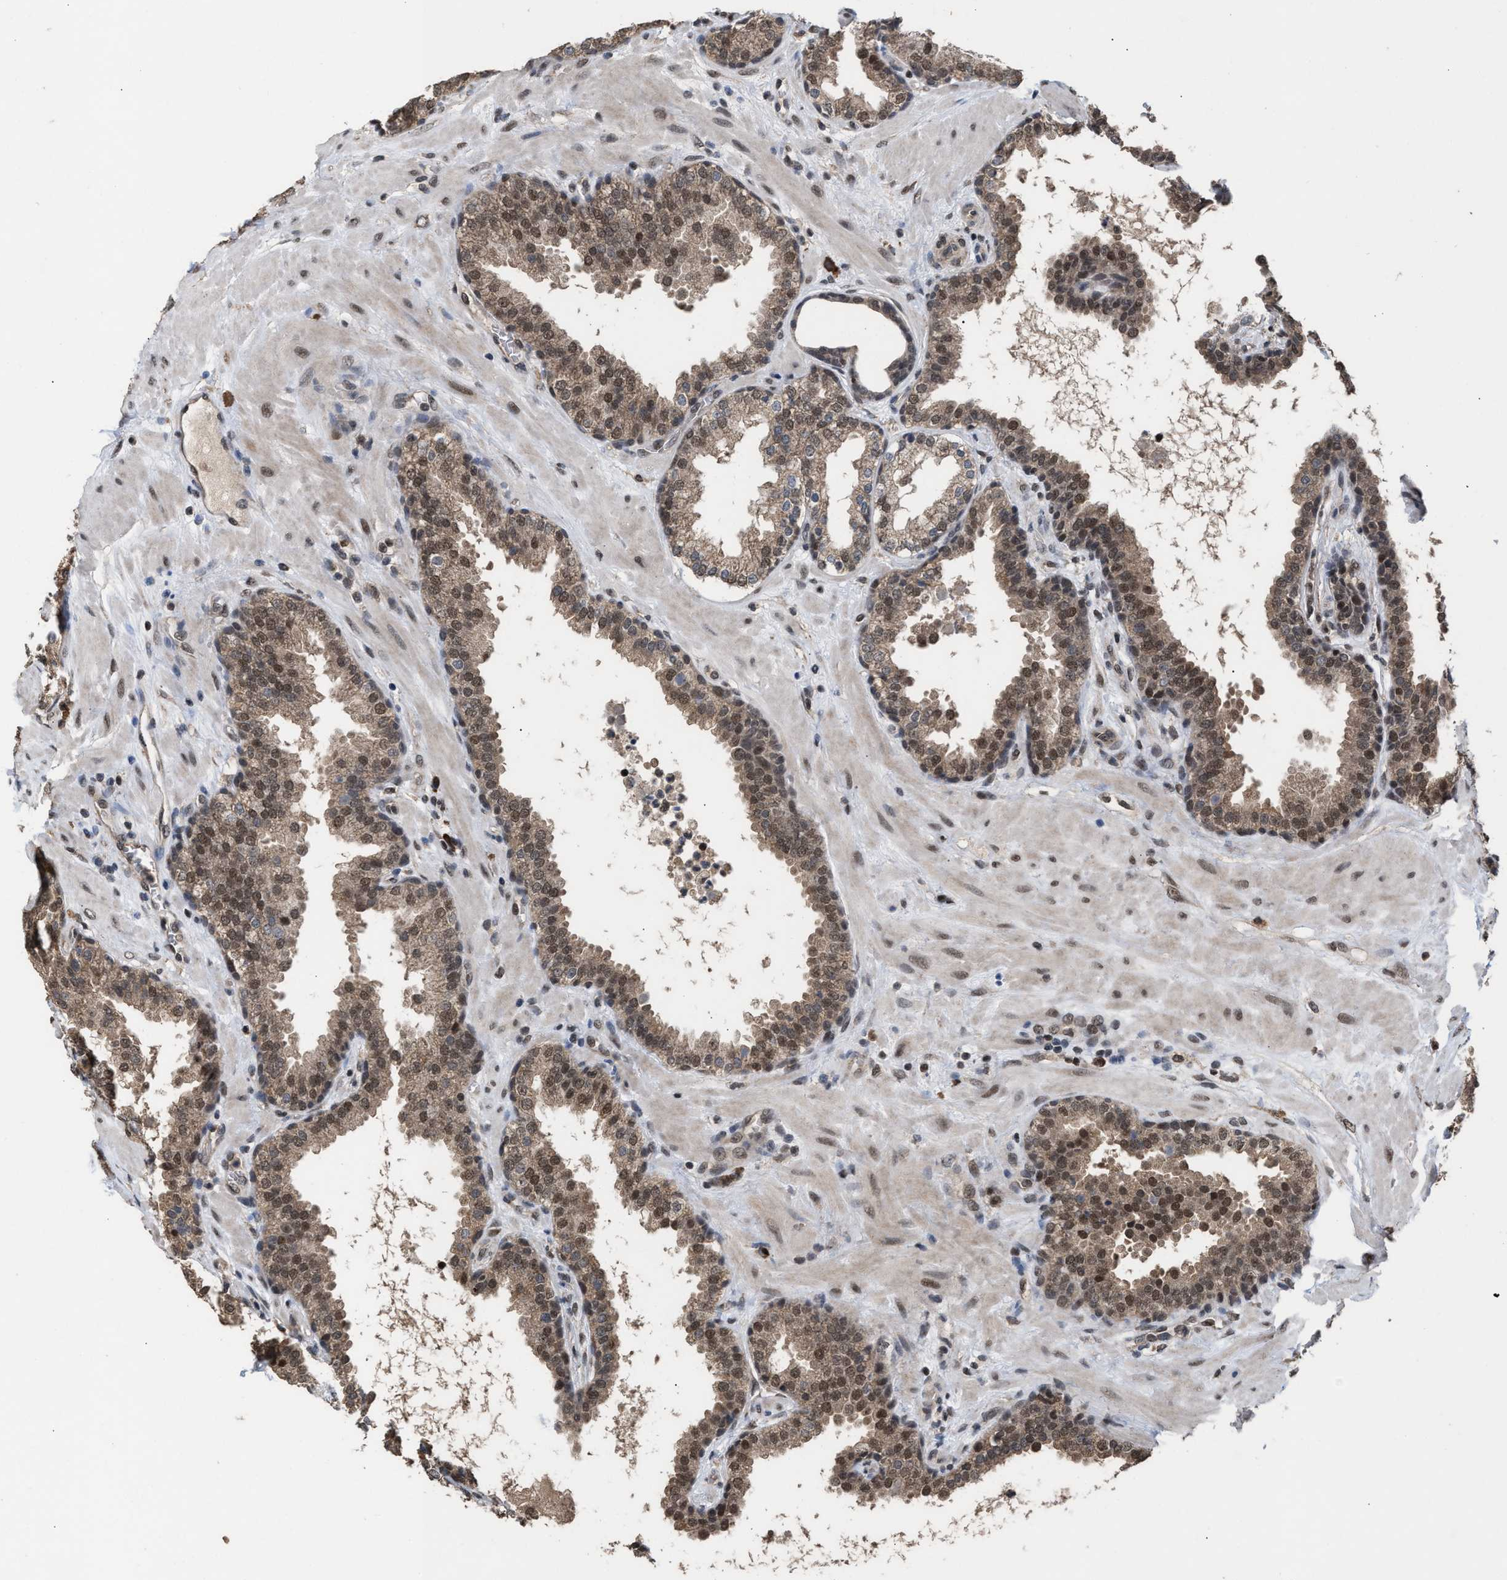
{"staining": {"intensity": "moderate", "quantity": ">75%", "location": "cytoplasmic/membranous,nuclear"}, "tissue": "prostate", "cell_type": "Glandular cells", "image_type": "normal", "snomed": [{"axis": "morphology", "description": "Normal tissue, NOS"}, {"axis": "topography", "description": "Prostate"}], "caption": "Brown immunohistochemical staining in benign prostate demonstrates moderate cytoplasmic/membranous,nuclear expression in approximately >75% of glandular cells.", "gene": "C9orf78", "patient": {"sex": "male", "age": 51}}